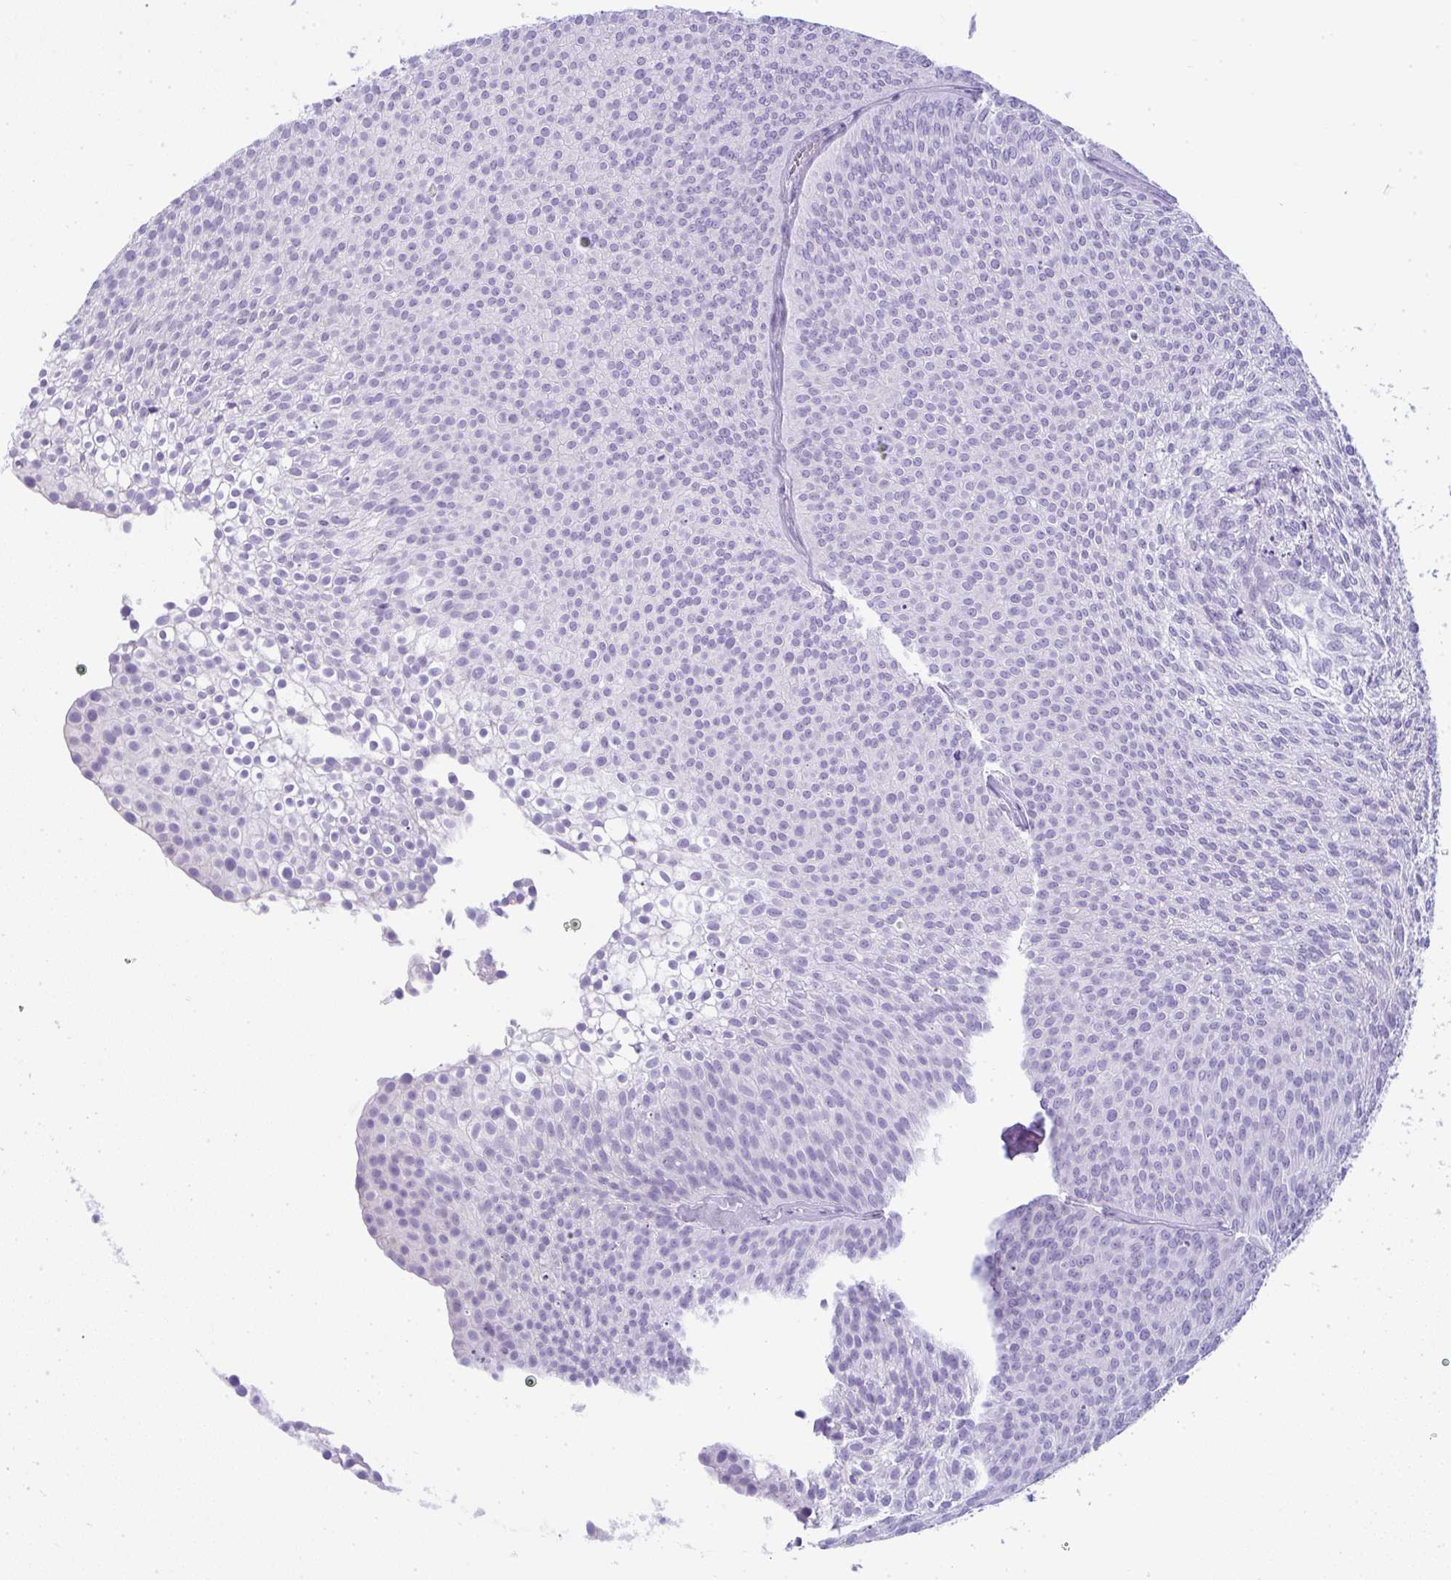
{"staining": {"intensity": "negative", "quantity": "none", "location": "none"}, "tissue": "urothelial cancer", "cell_type": "Tumor cells", "image_type": "cancer", "snomed": [{"axis": "morphology", "description": "Urothelial carcinoma, Low grade"}, {"axis": "topography", "description": "Urinary bladder"}], "caption": "Immunohistochemistry (IHC) histopathology image of low-grade urothelial carcinoma stained for a protein (brown), which displays no staining in tumor cells.", "gene": "RASL10A", "patient": {"sex": "male", "age": 91}}